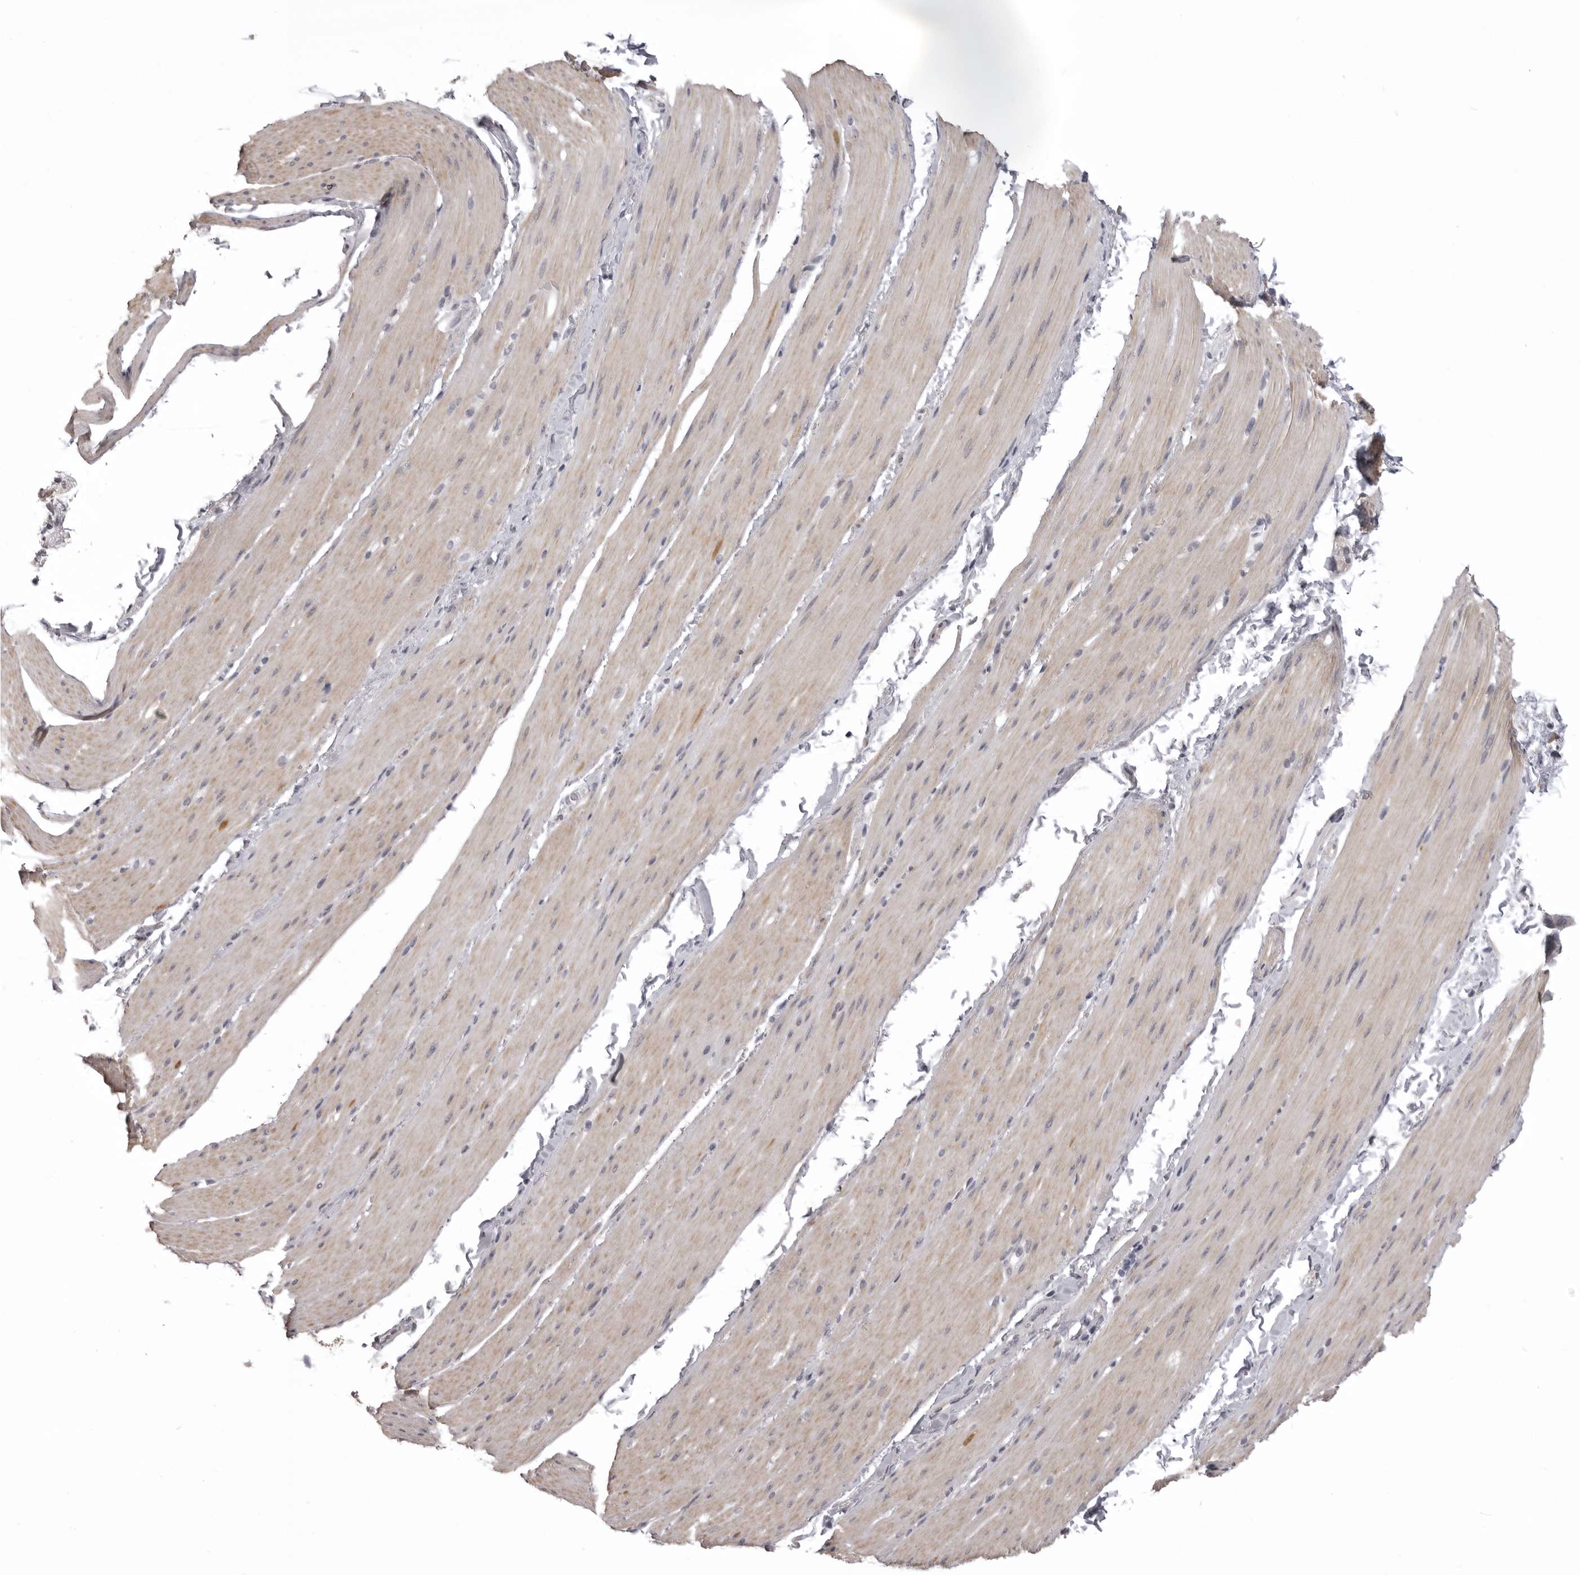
{"staining": {"intensity": "weak", "quantity": "25%-75%", "location": "cytoplasmic/membranous"}, "tissue": "smooth muscle", "cell_type": "Smooth muscle cells", "image_type": "normal", "snomed": [{"axis": "morphology", "description": "Normal tissue, NOS"}, {"axis": "topography", "description": "Smooth muscle"}, {"axis": "topography", "description": "Small intestine"}], "caption": "Smooth muscle cells exhibit low levels of weak cytoplasmic/membranous positivity in about 25%-75% of cells in benign human smooth muscle. (IHC, brightfield microscopy, high magnification).", "gene": "NCEH1", "patient": {"sex": "female", "age": 84}}